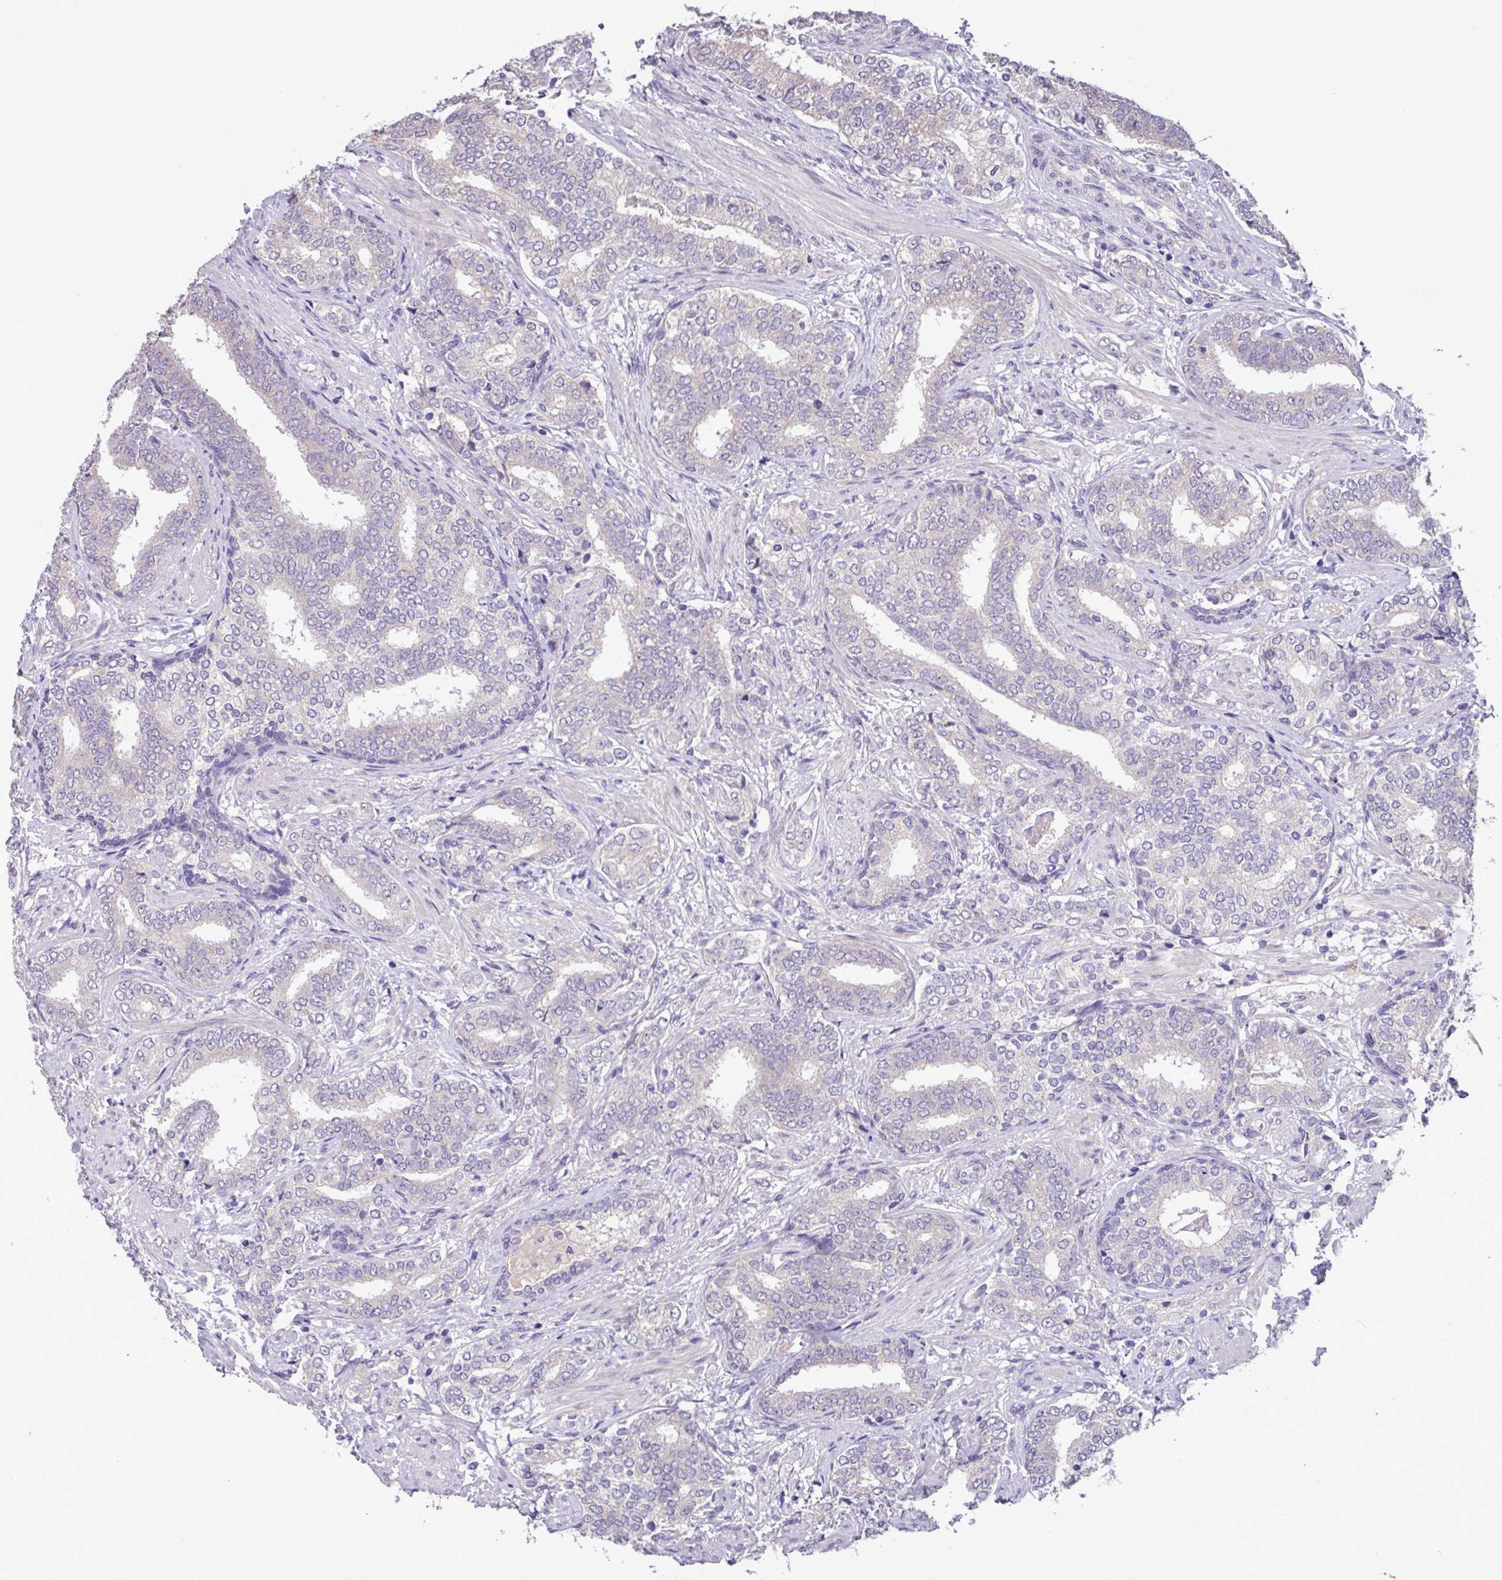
{"staining": {"intensity": "negative", "quantity": "none", "location": "none"}, "tissue": "prostate cancer", "cell_type": "Tumor cells", "image_type": "cancer", "snomed": [{"axis": "morphology", "description": "Adenocarcinoma, High grade"}, {"axis": "topography", "description": "Prostate"}], "caption": "Adenocarcinoma (high-grade) (prostate) was stained to show a protein in brown. There is no significant positivity in tumor cells.", "gene": "PAX8", "patient": {"sex": "male", "age": 72}}